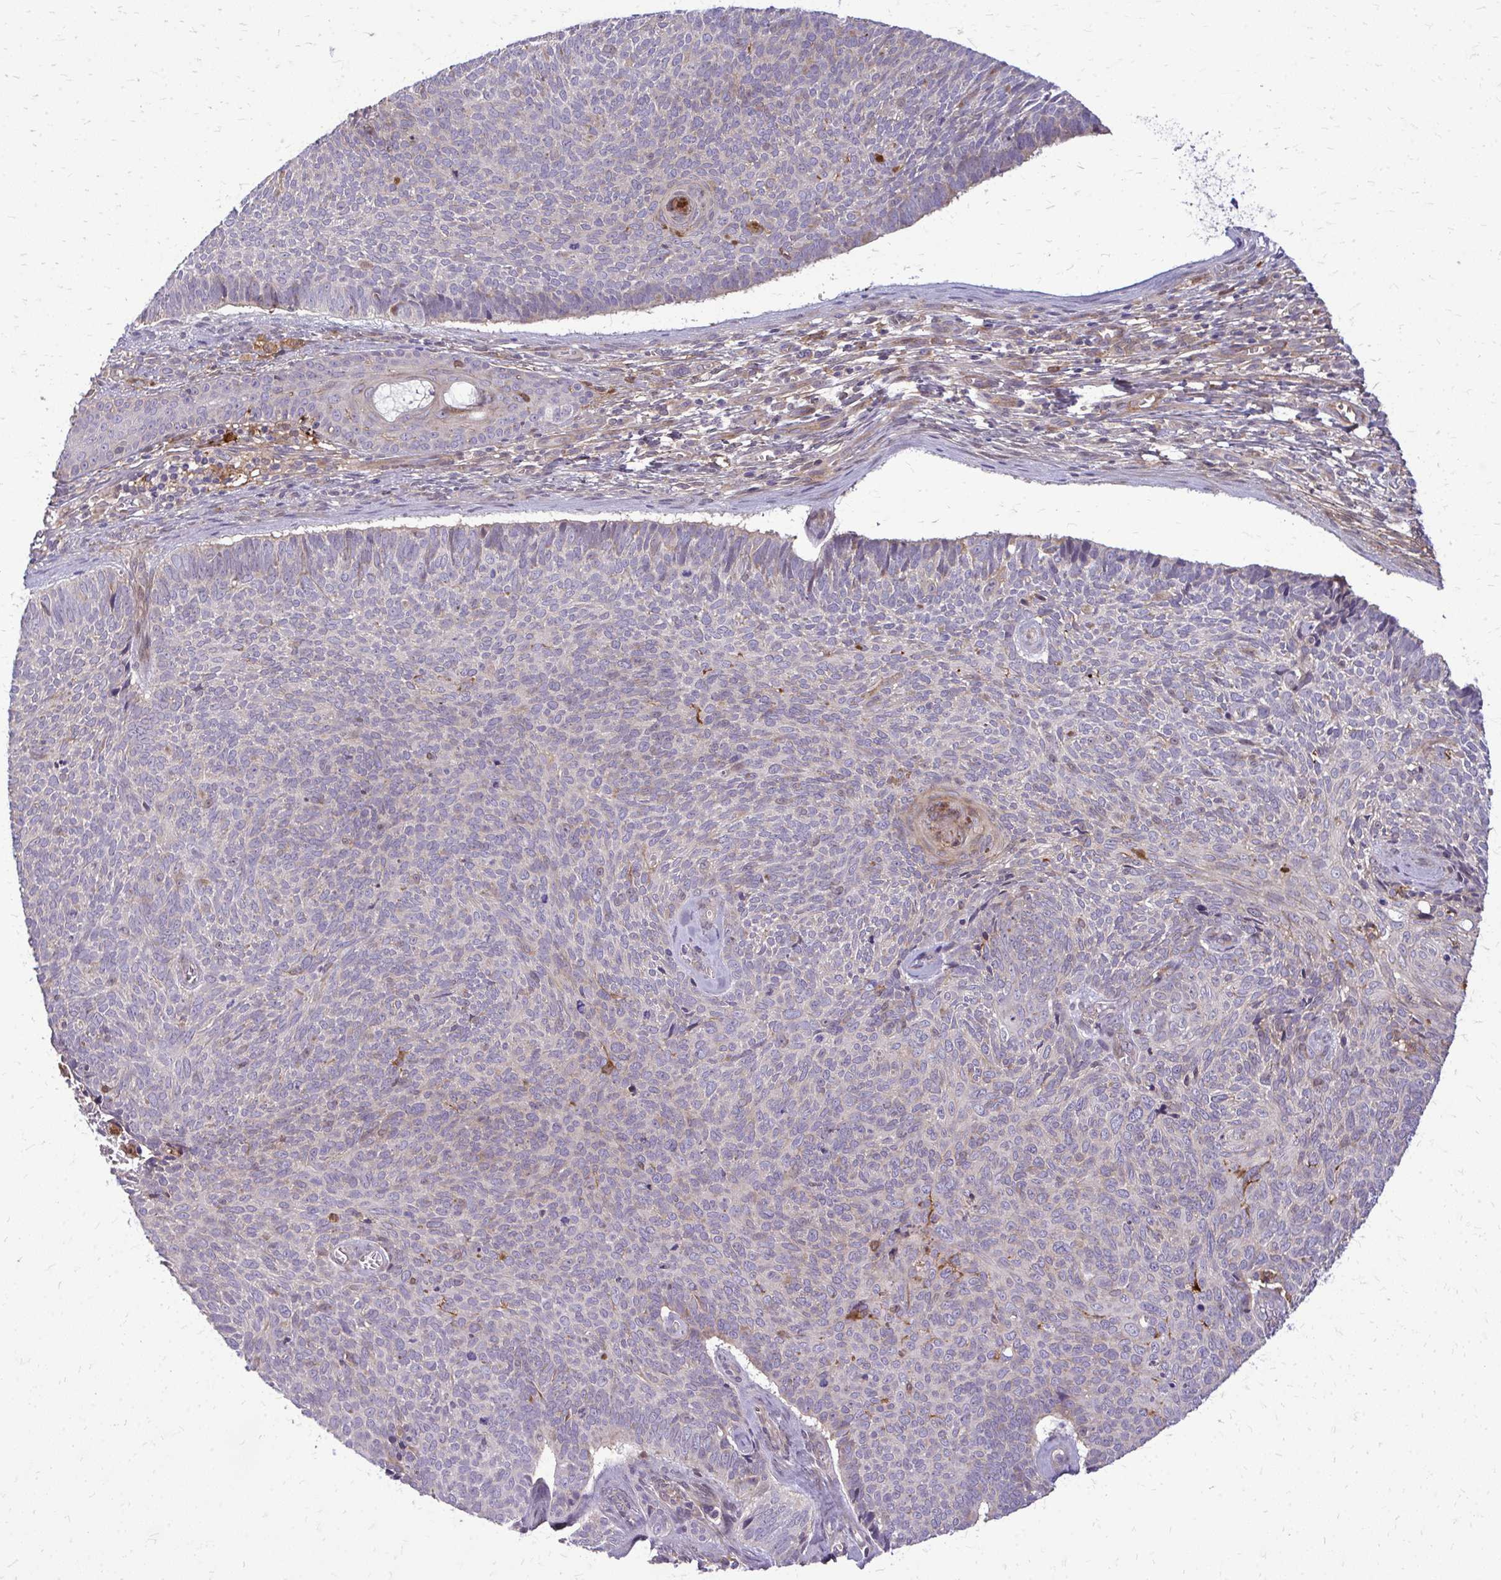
{"staining": {"intensity": "negative", "quantity": "none", "location": "none"}, "tissue": "skin cancer", "cell_type": "Tumor cells", "image_type": "cancer", "snomed": [{"axis": "morphology", "description": "Basal cell carcinoma"}, {"axis": "topography", "description": "Skin"}], "caption": "DAB immunohistochemical staining of skin cancer (basal cell carcinoma) reveals no significant staining in tumor cells.", "gene": "OXNAD1", "patient": {"sex": "female", "age": 80}}